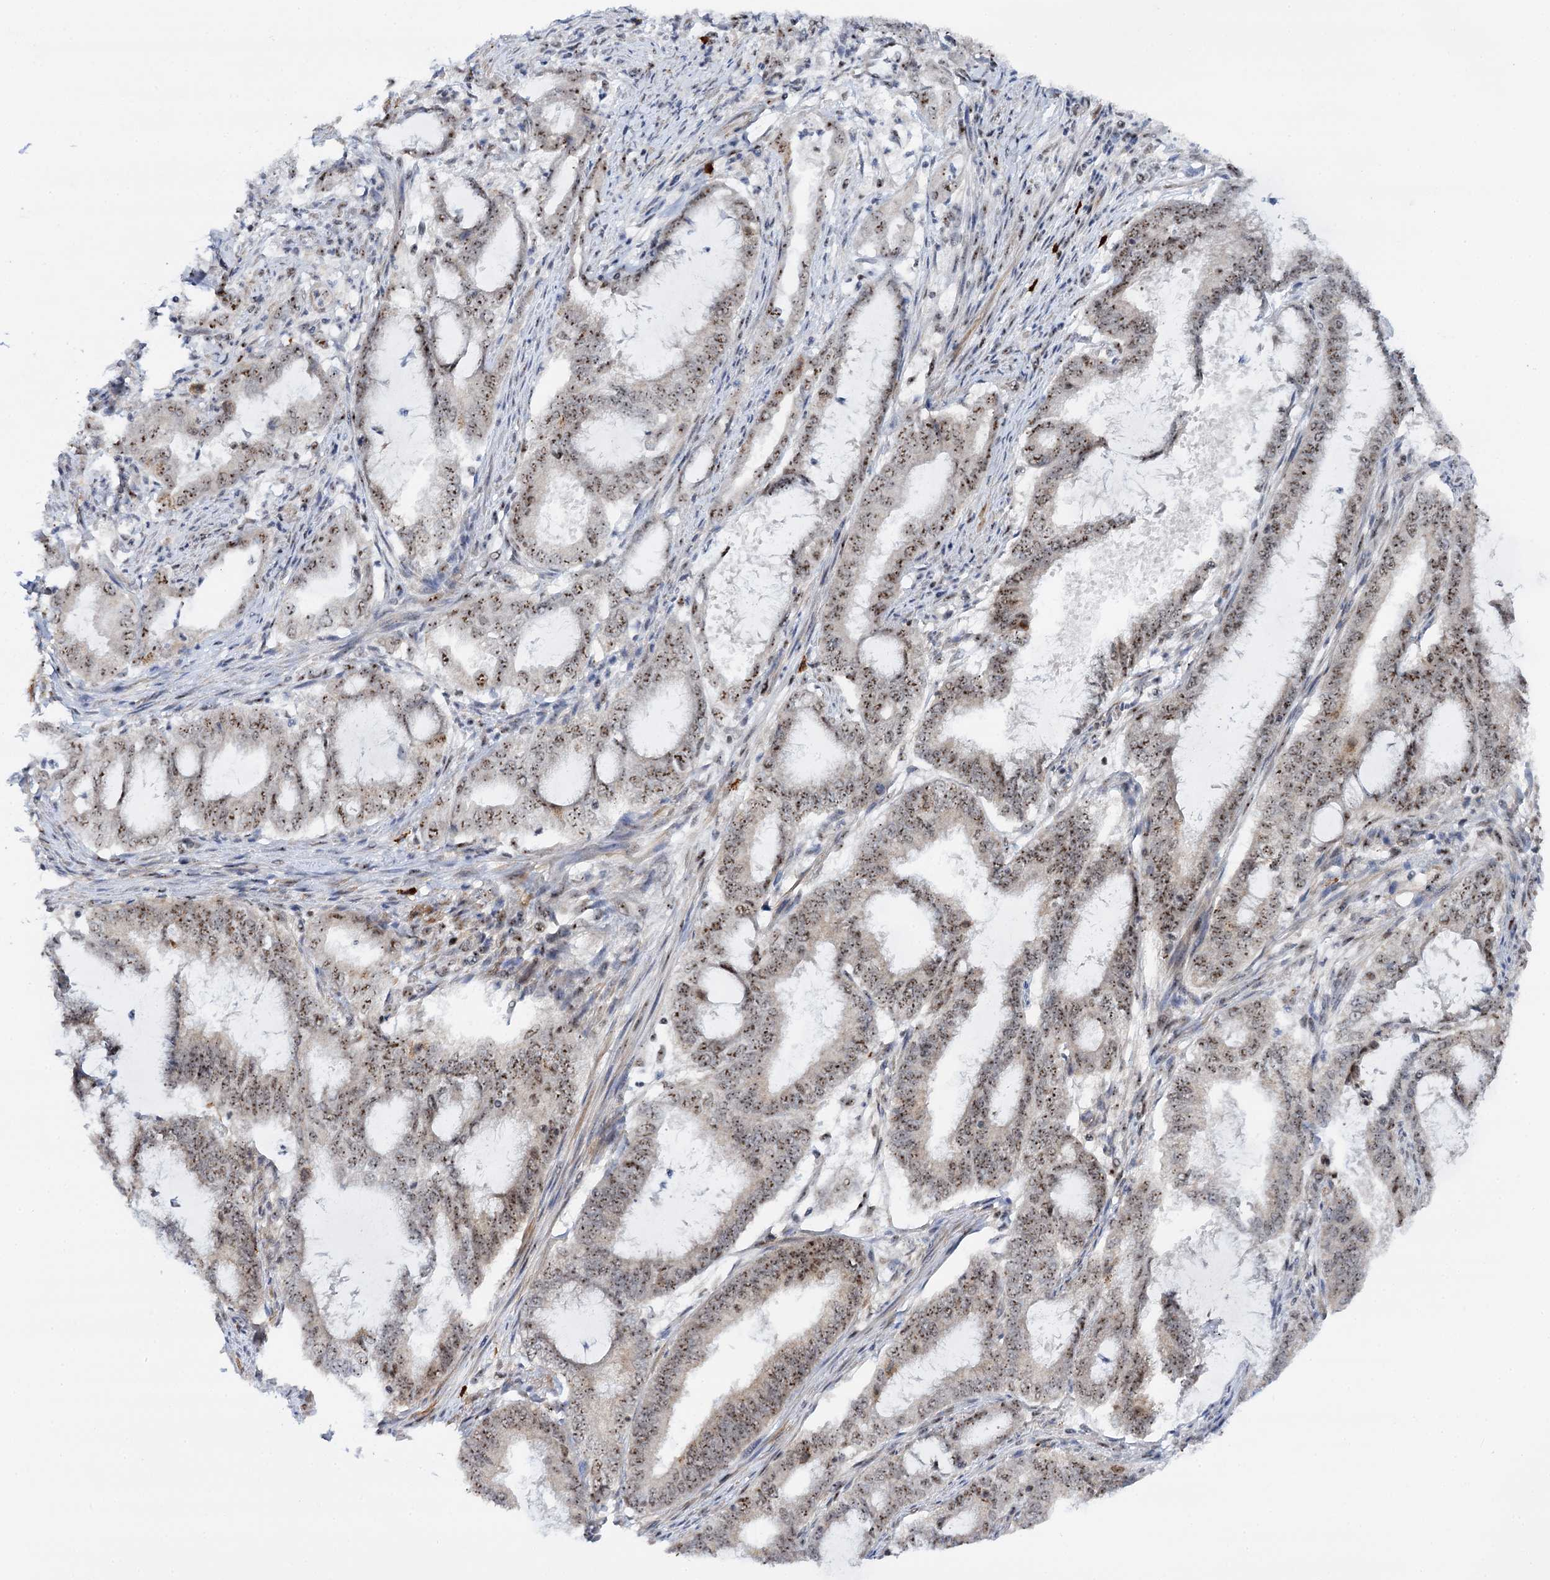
{"staining": {"intensity": "moderate", "quantity": ">75%", "location": "nuclear"}, "tissue": "endometrial cancer", "cell_type": "Tumor cells", "image_type": "cancer", "snomed": [{"axis": "morphology", "description": "Adenocarcinoma, NOS"}, {"axis": "topography", "description": "Endometrium"}], "caption": "Moderate nuclear positivity is identified in approximately >75% of tumor cells in endometrial cancer.", "gene": "BUD13", "patient": {"sex": "female", "age": 51}}